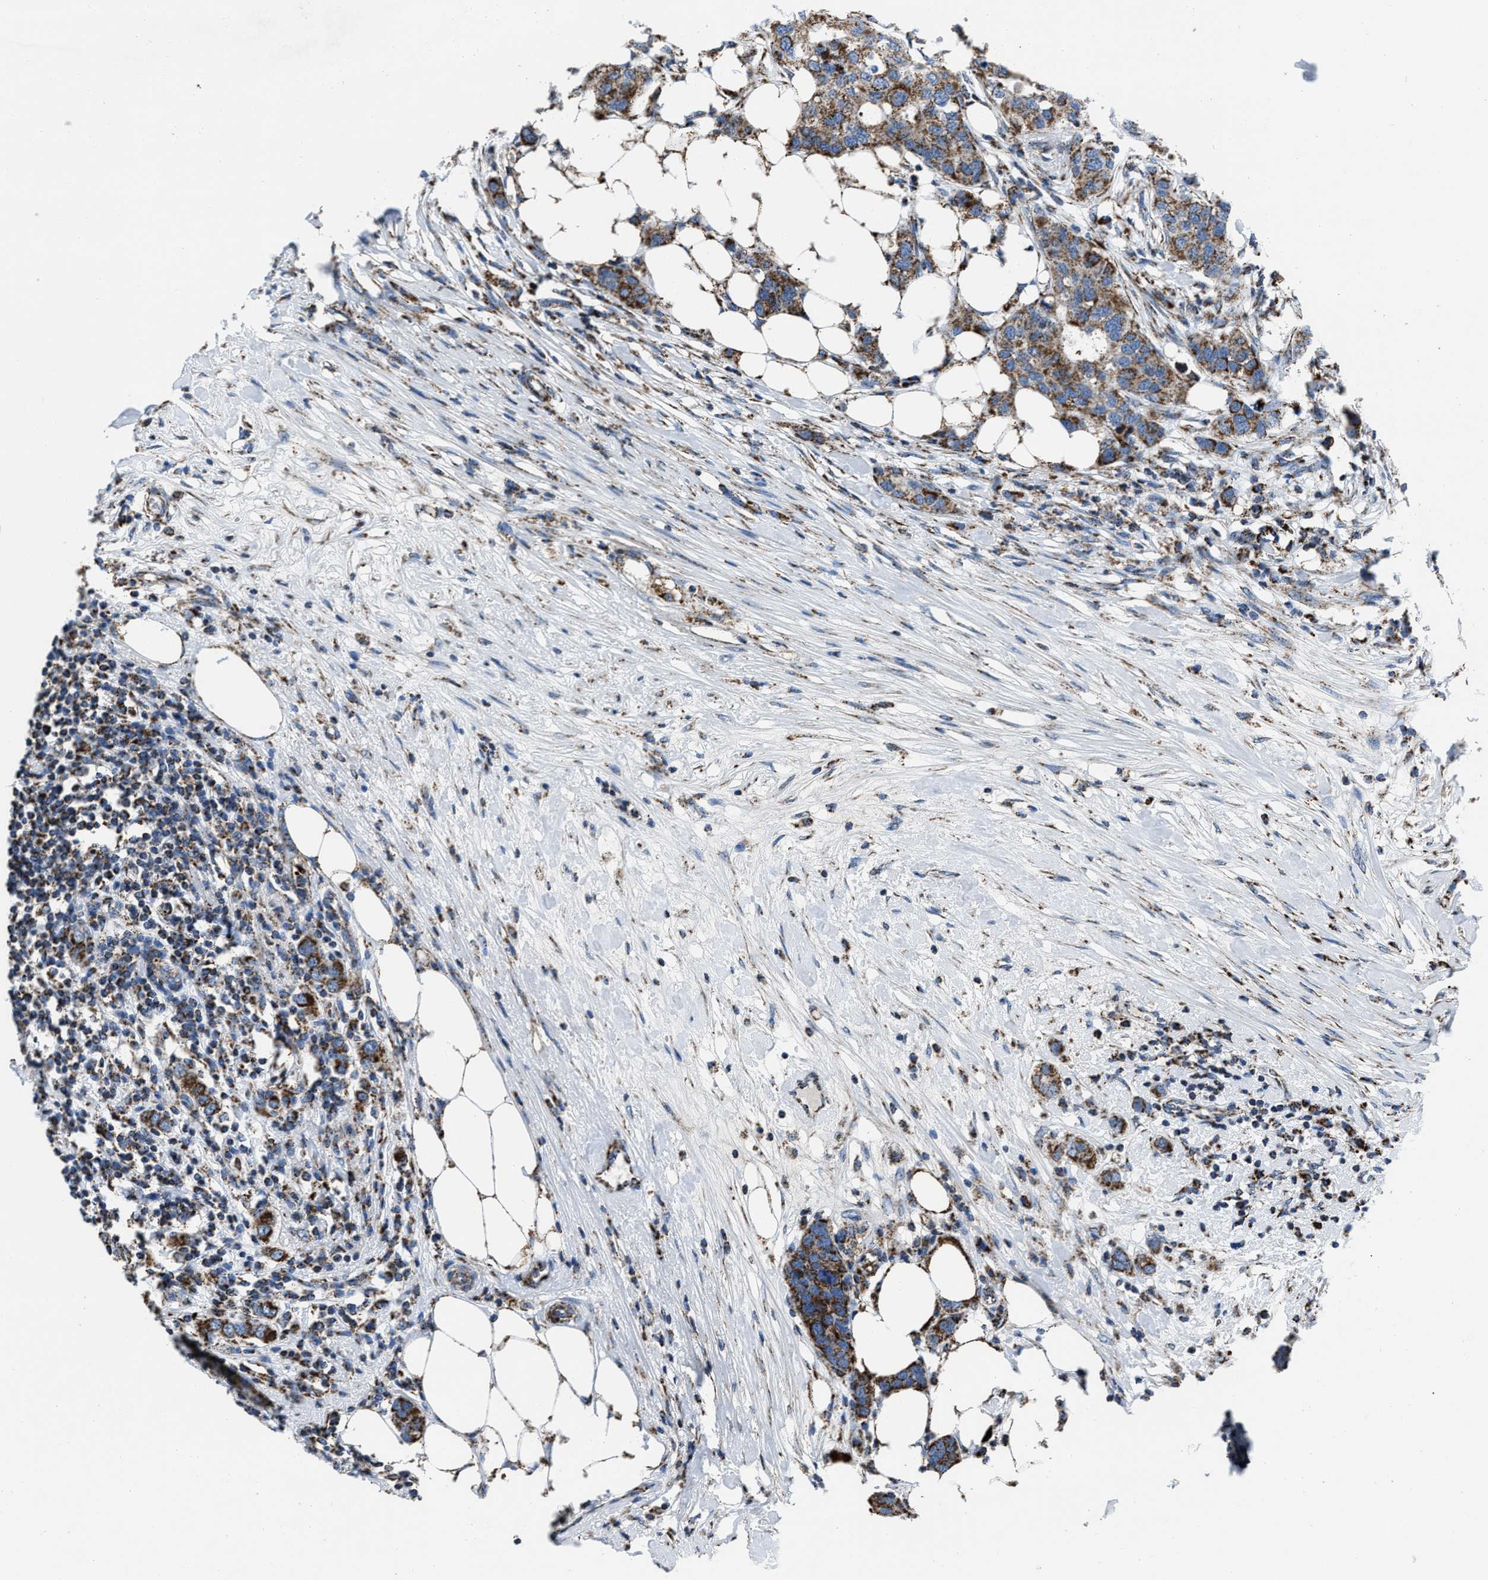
{"staining": {"intensity": "moderate", "quantity": ">75%", "location": "cytoplasmic/membranous"}, "tissue": "breast cancer", "cell_type": "Tumor cells", "image_type": "cancer", "snomed": [{"axis": "morphology", "description": "Duct carcinoma"}, {"axis": "topography", "description": "Breast"}], "caption": "Moderate cytoplasmic/membranous protein expression is identified in about >75% of tumor cells in breast invasive ductal carcinoma.", "gene": "NSD3", "patient": {"sex": "female", "age": 50}}